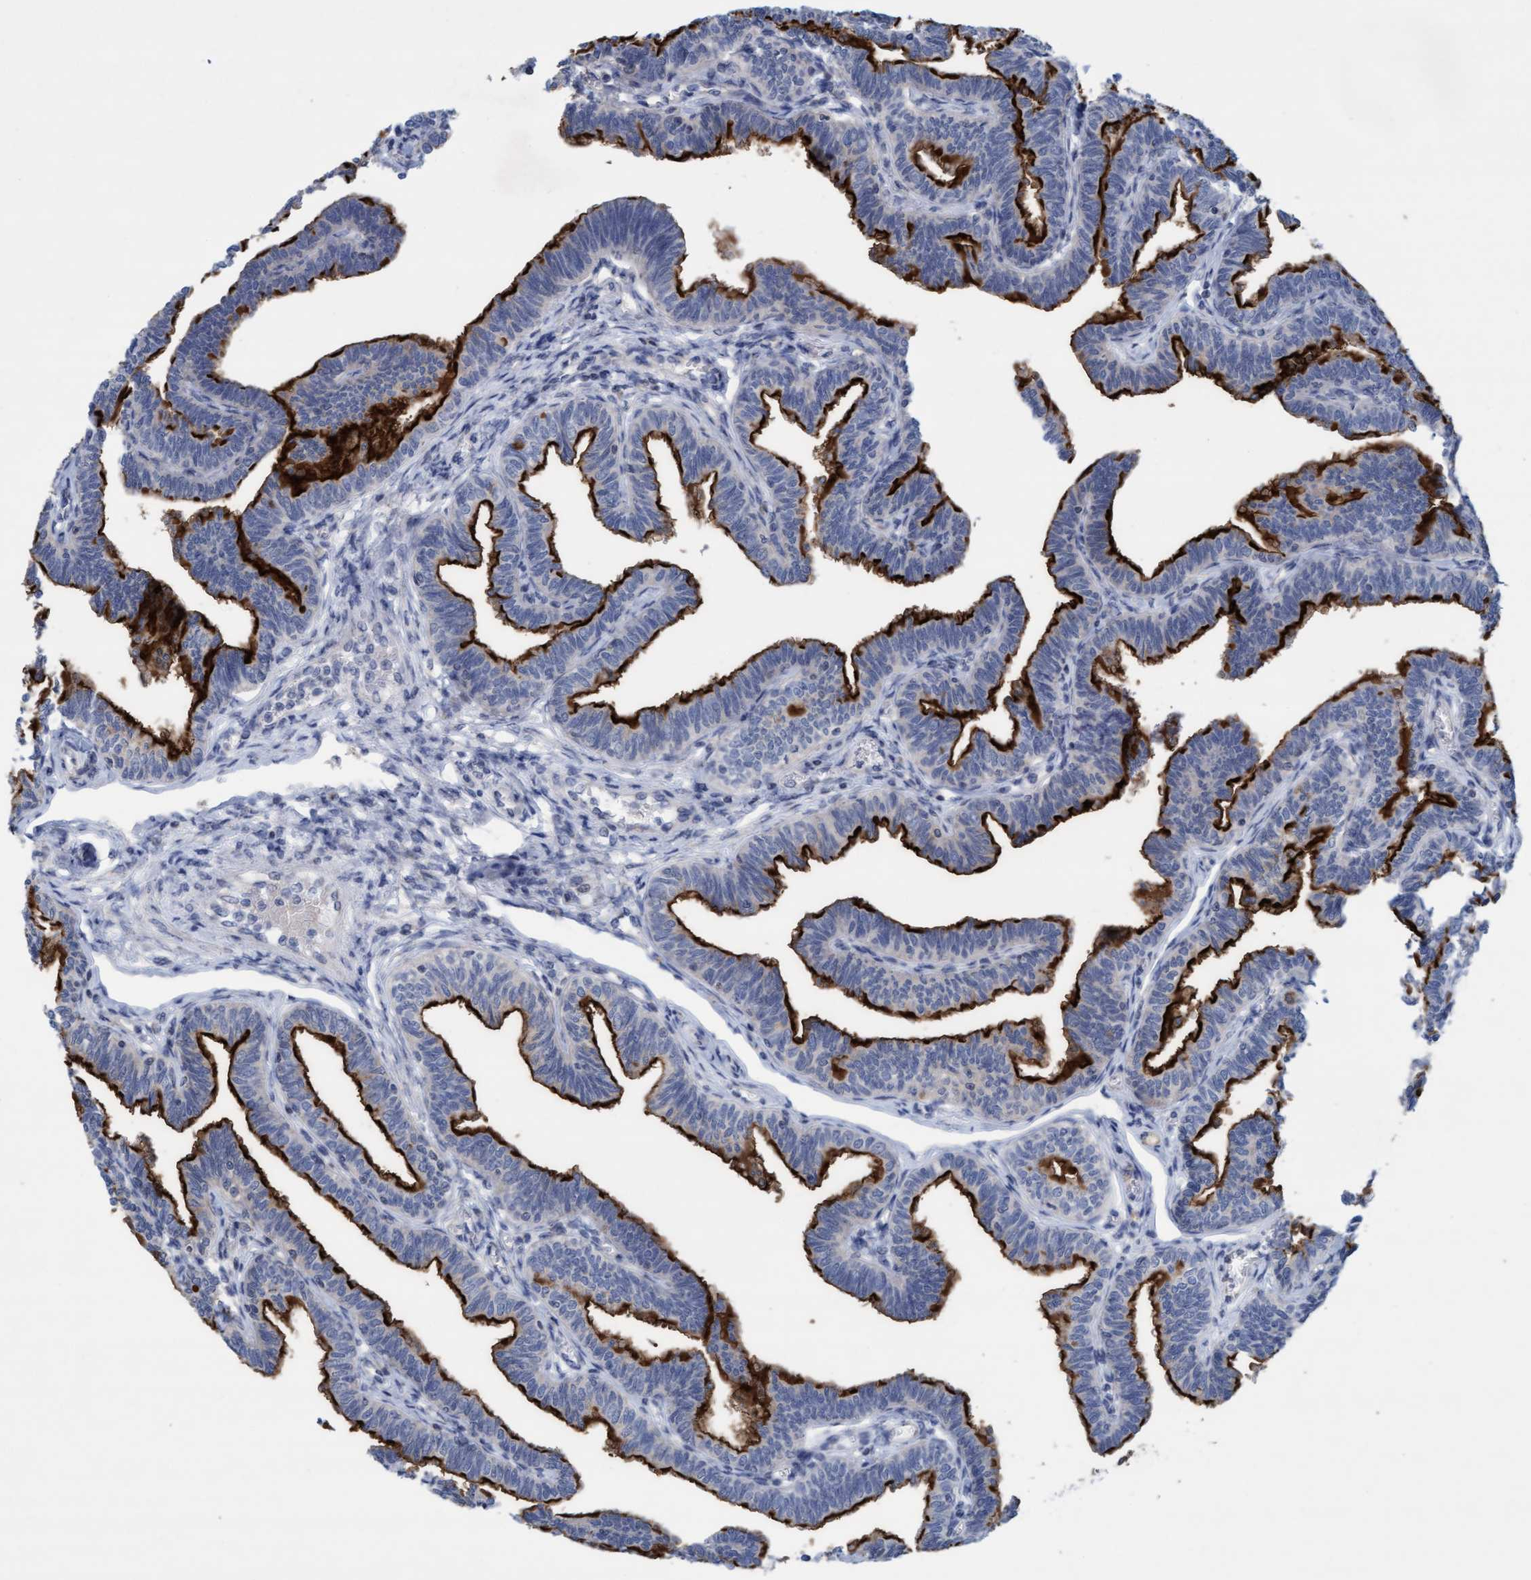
{"staining": {"intensity": "strong", "quantity": ">75%", "location": "cytoplasmic/membranous"}, "tissue": "fallopian tube", "cell_type": "Glandular cells", "image_type": "normal", "snomed": [{"axis": "morphology", "description": "Normal tissue, NOS"}, {"axis": "topography", "description": "Fallopian tube"}, {"axis": "topography", "description": "Ovary"}], "caption": "Strong cytoplasmic/membranous expression is seen in about >75% of glandular cells in unremarkable fallopian tube.", "gene": "SLC28A3", "patient": {"sex": "female", "age": 23}}